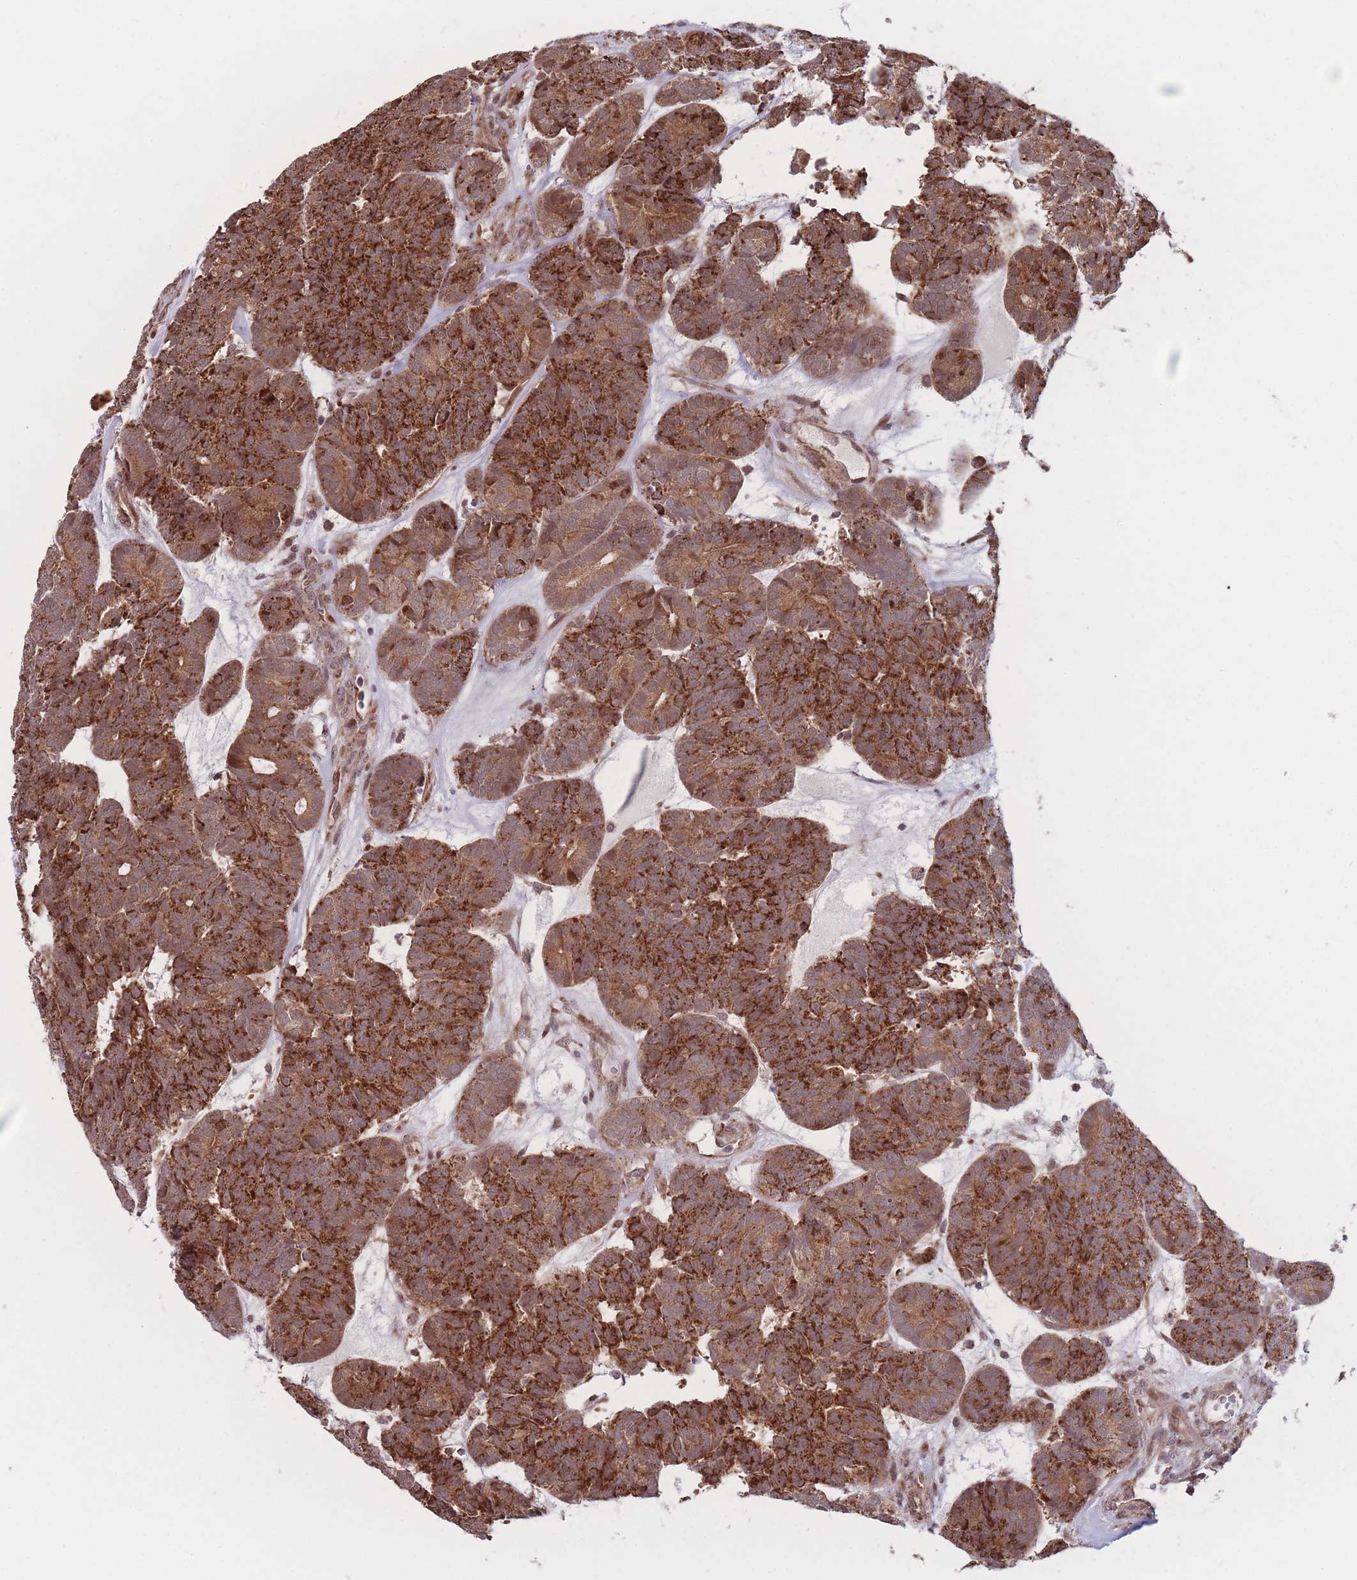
{"staining": {"intensity": "strong", "quantity": ">75%", "location": "cytoplasmic/membranous"}, "tissue": "head and neck cancer", "cell_type": "Tumor cells", "image_type": "cancer", "snomed": [{"axis": "morphology", "description": "Adenocarcinoma, NOS"}, {"axis": "topography", "description": "Head-Neck"}], "caption": "Immunohistochemistry (DAB (3,3'-diaminobenzidine)) staining of adenocarcinoma (head and neck) demonstrates strong cytoplasmic/membranous protein staining in approximately >75% of tumor cells.", "gene": "RPS18", "patient": {"sex": "female", "age": 81}}